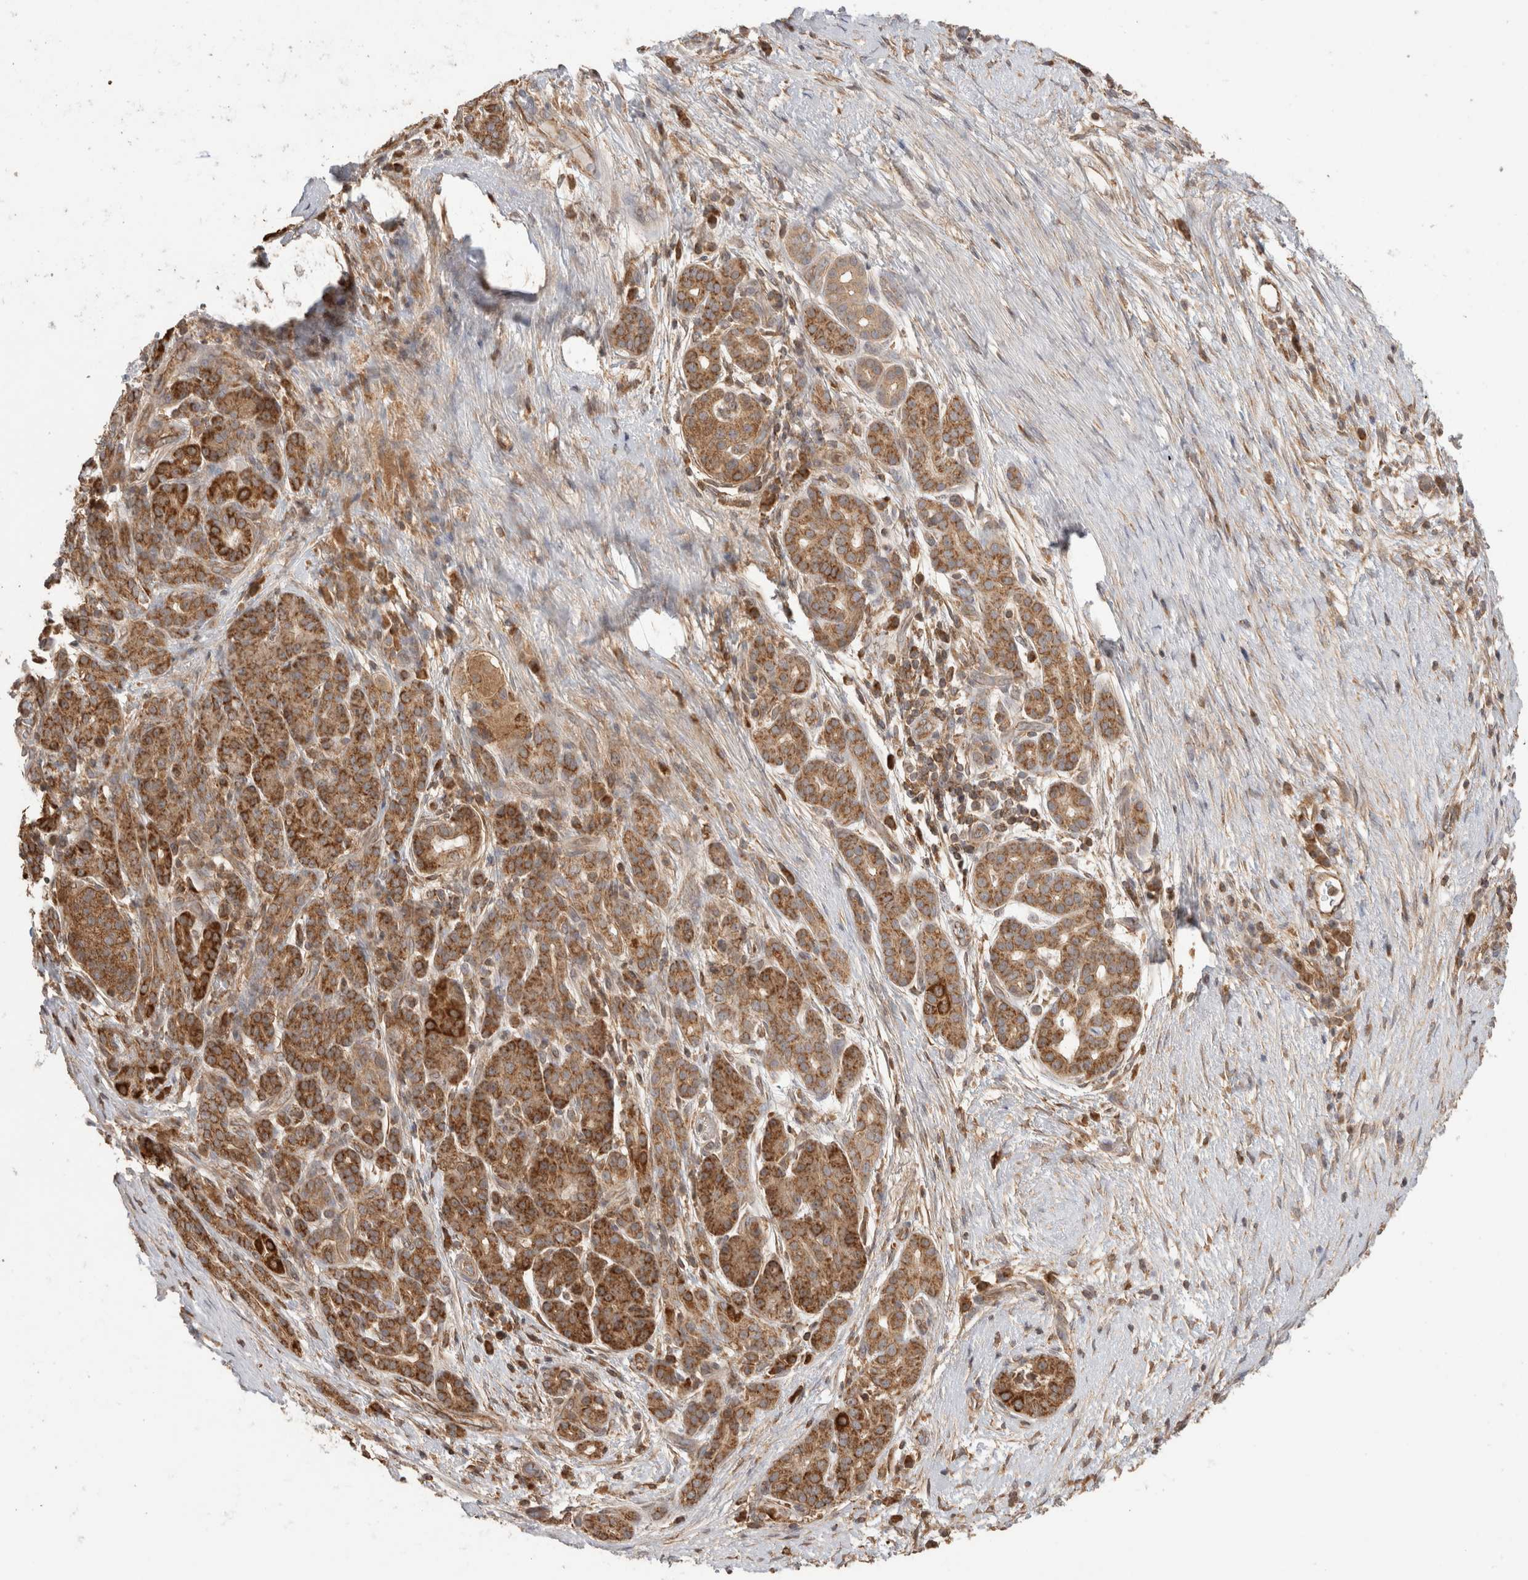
{"staining": {"intensity": "strong", "quantity": ">75%", "location": "cytoplasmic/membranous"}, "tissue": "pancreatic cancer", "cell_type": "Tumor cells", "image_type": "cancer", "snomed": [{"axis": "morphology", "description": "Adenocarcinoma, NOS"}, {"axis": "topography", "description": "Pancreas"}], "caption": "This image reveals pancreatic cancer stained with IHC to label a protein in brown. The cytoplasmic/membranous of tumor cells show strong positivity for the protein. Nuclei are counter-stained blue.", "gene": "IMMP2L", "patient": {"sex": "male", "age": 72}}